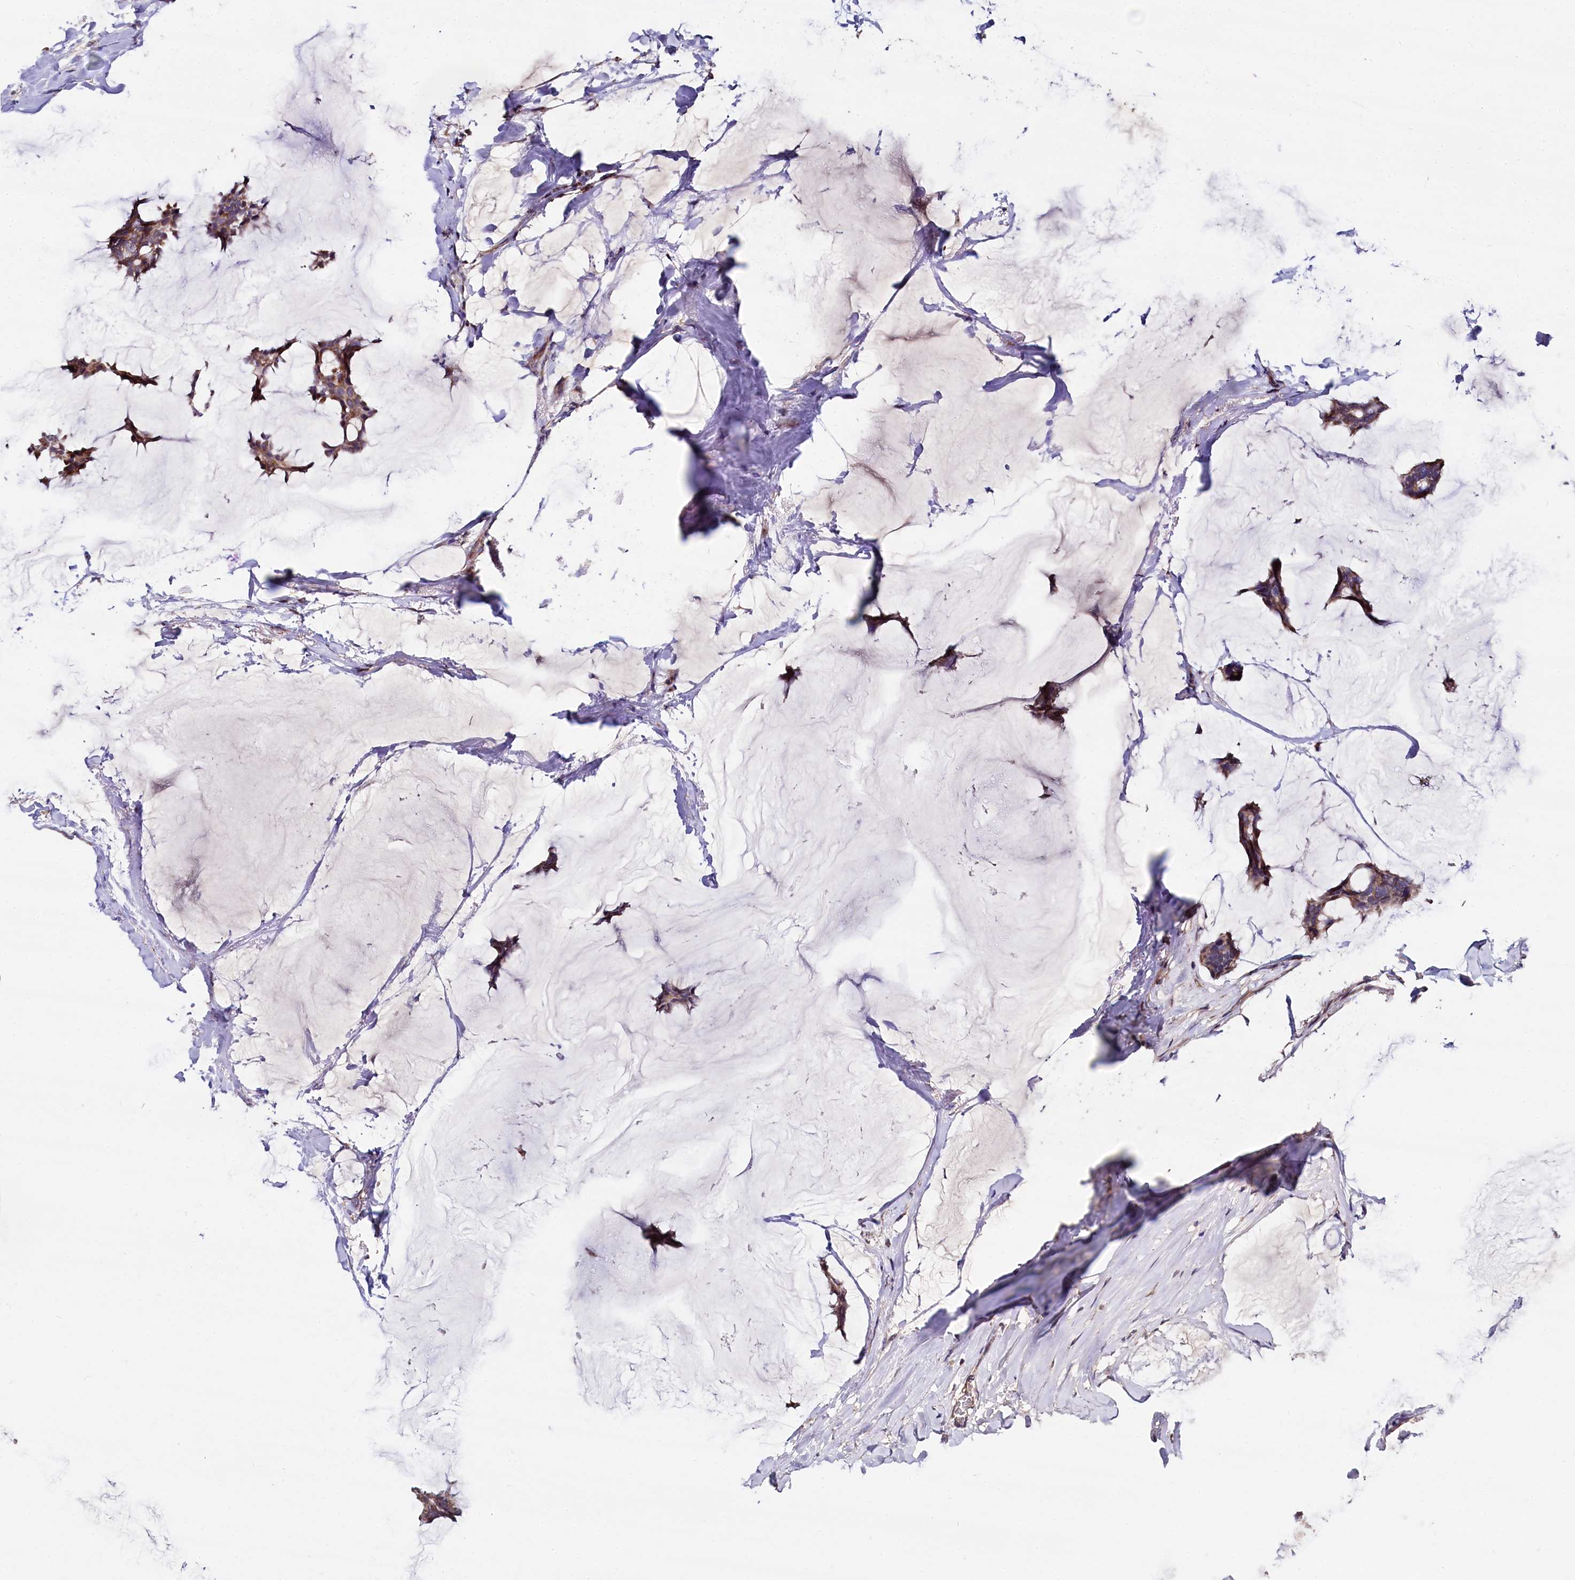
{"staining": {"intensity": "moderate", "quantity": ">75%", "location": "cytoplasmic/membranous"}, "tissue": "breast cancer", "cell_type": "Tumor cells", "image_type": "cancer", "snomed": [{"axis": "morphology", "description": "Duct carcinoma"}, {"axis": "topography", "description": "Breast"}], "caption": "Immunohistochemistry (IHC) micrograph of neoplastic tissue: human breast cancer (infiltrating ductal carcinoma) stained using immunohistochemistry (IHC) exhibits medium levels of moderate protein expression localized specifically in the cytoplasmic/membranous of tumor cells, appearing as a cytoplasmic/membranous brown color.", "gene": "SPRYD3", "patient": {"sex": "female", "age": 93}}